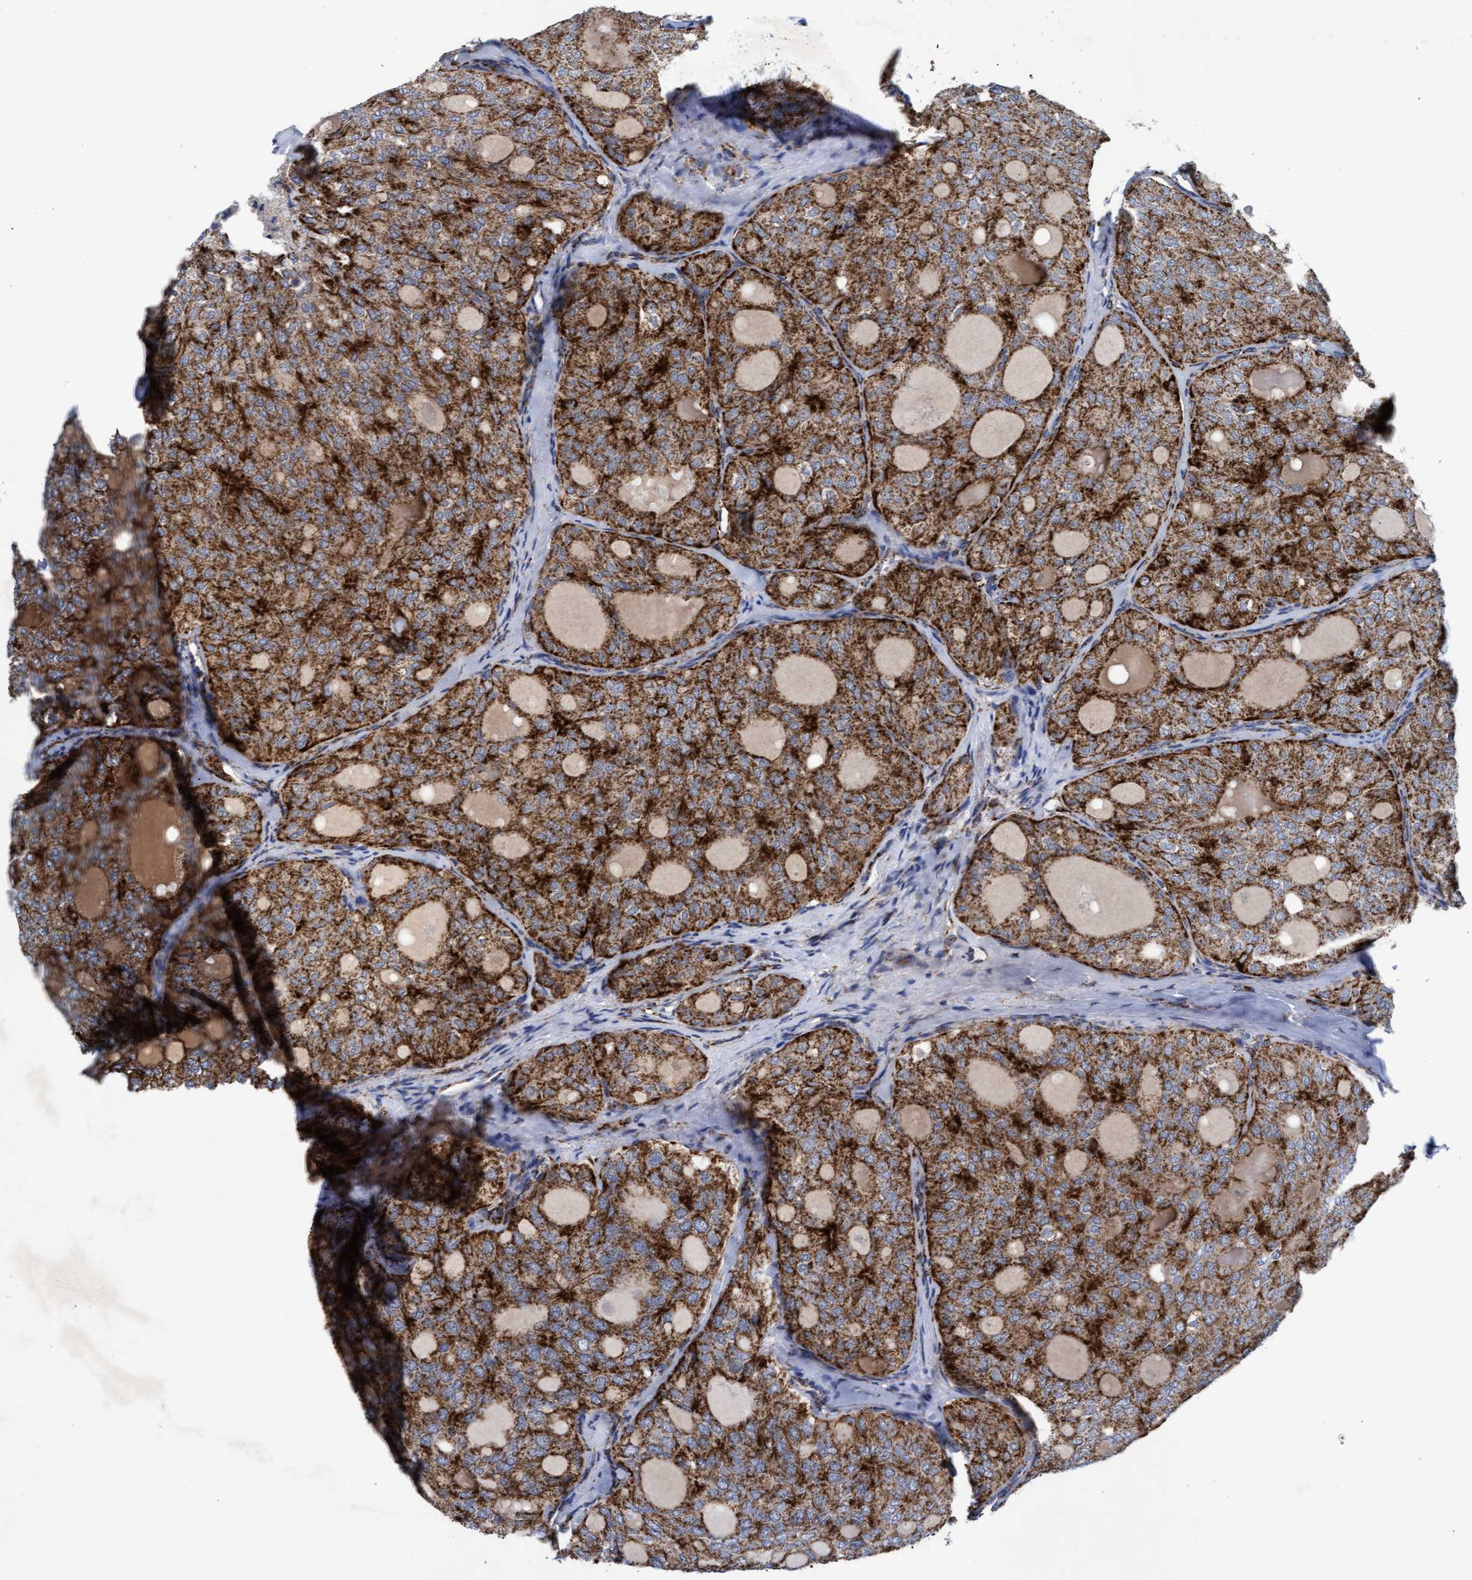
{"staining": {"intensity": "strong", "quantity": ">75%", "location": "cytoplasmic/membranous"}, "tissue": "thyroid cancer", "cell_type": "Tumor cells", "image_type": "cancer", "snomed": [{"axis": "morphology", "description": "Follicular adenoma carcinoma, NOS"}, {"axis": "topography", "description": "Thyroid gland"}], "caption": "Protein staining by immunohistochemistry displays strong cytoplasmic/membranous positivity in approximately >75% of tumor cells in thyroid cancer (follicular adenoma carcinoma).", "gene": "MRPL38", "patient": {"sex": "male", "age": 75}}